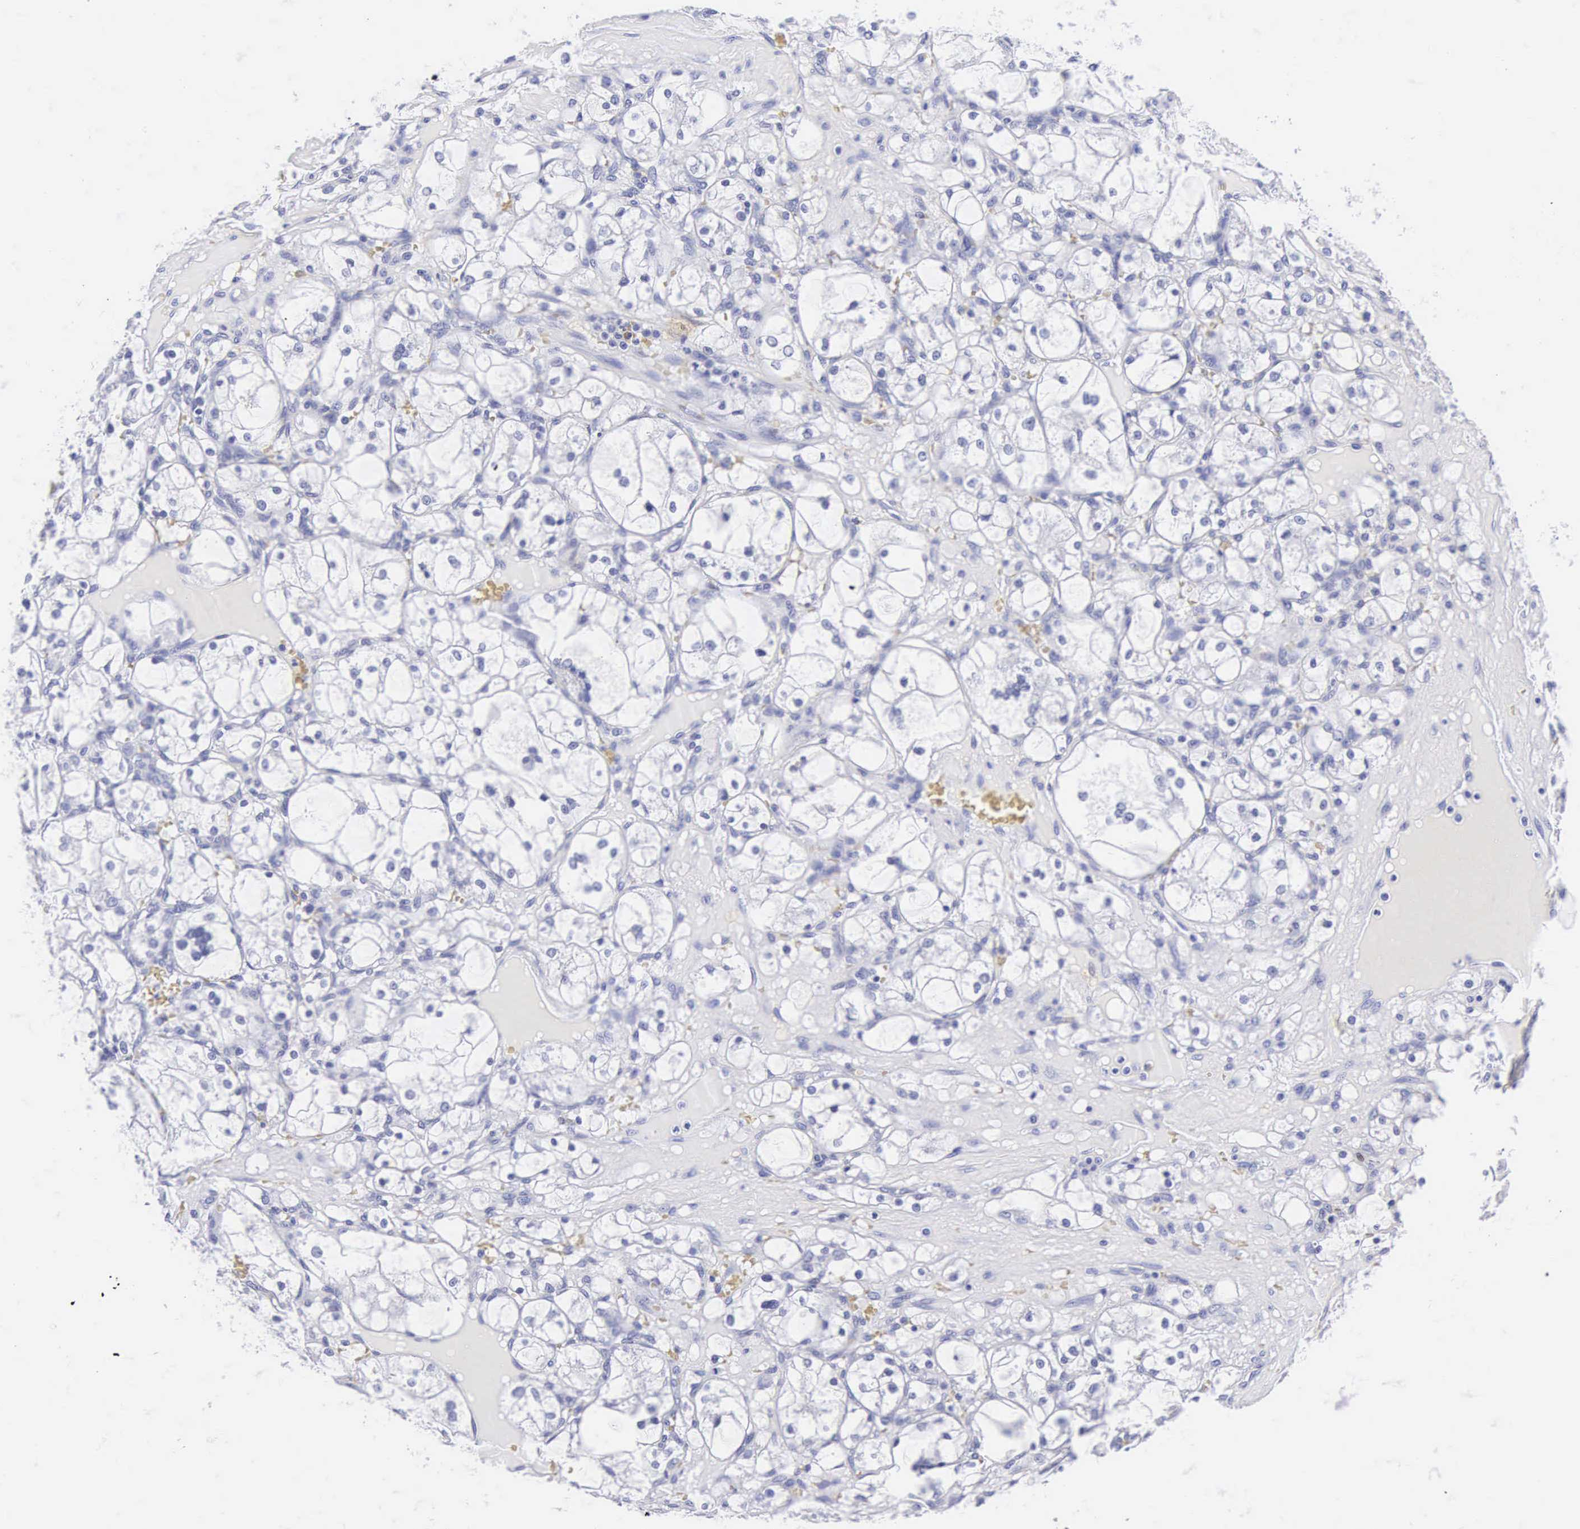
{"staining": {"intensity": "negative", "quantity": "none", "location": "none"}, "tissue": "renal cancer", "cell_type": "Tumor cells", "image_type": "cancer", "snomed": [{"axis": "morphology", "description": "Adenocarcinoma, NOS"}, {"axis": "topography", "description": "Kidney"}], "caption": "Immunohistochemistry (IHC) micrograph of human renal cancer stained for a protein (brown), which displays no staining in tumor cells.", "gene": "INS", "patient": {"sex": "male", "age": 61}}